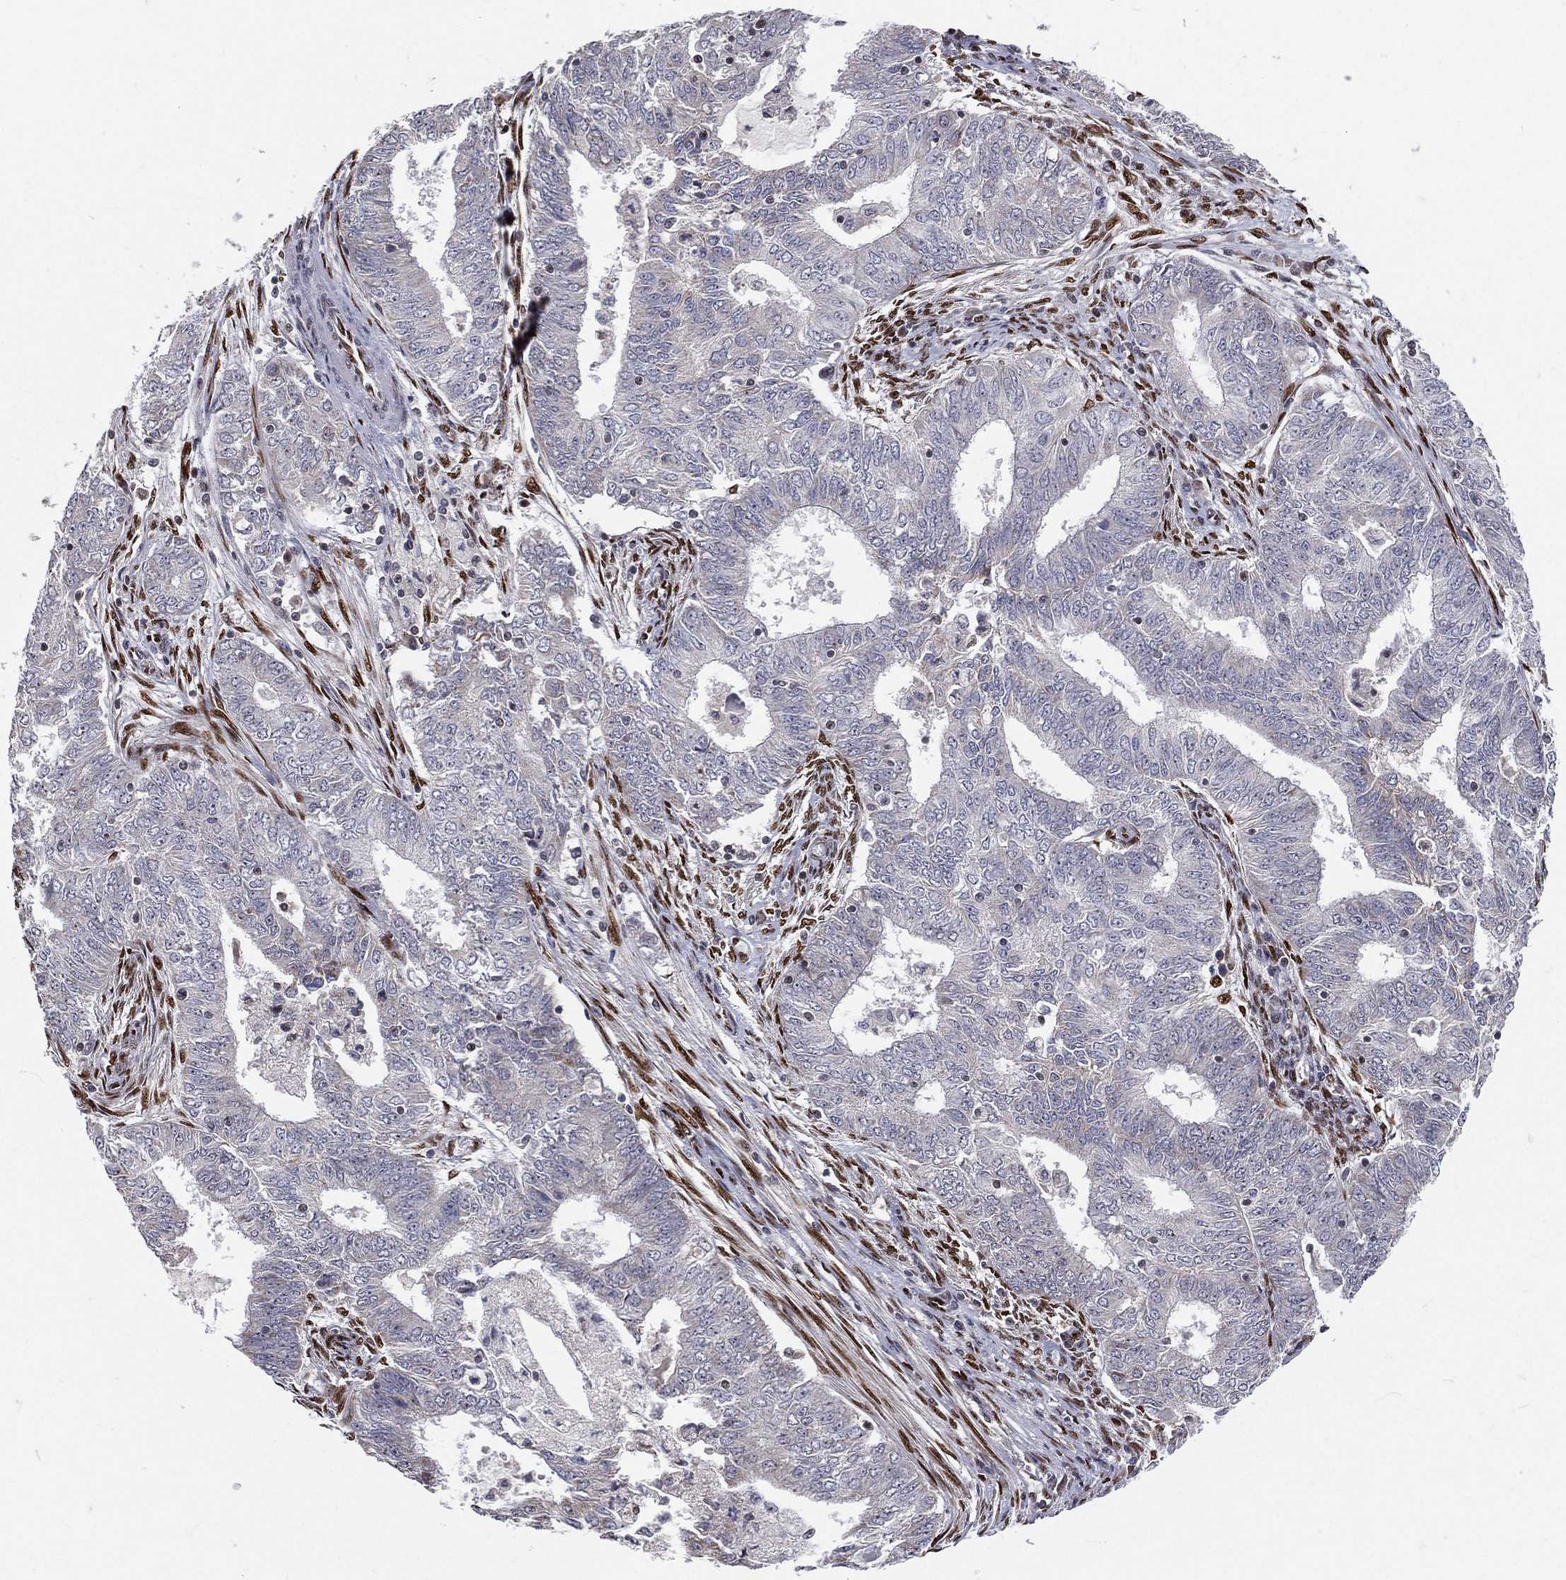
{"staining": {"intensity": "moderate", "quantity": "<25%", "location": "cytoplasmic/membranous"}, "tissue": "endometrial cancer", "cell_type": "Tumor cells", "image_type": "cancer", "snomed": [{"axis": "morphology", "description": "Adenocarcinoma, NOS"}, {"axis": "topography", "description": "Endometrium"}], "caption": "The micrograph shows immunohistochemical staining of endometrial cancer. There is moderate cytoplasmic/membranous expression is appreciated in about <25% of tumor cells.", "gene": "ZEB1", "patient": {"sex": "female", "age": 62}}